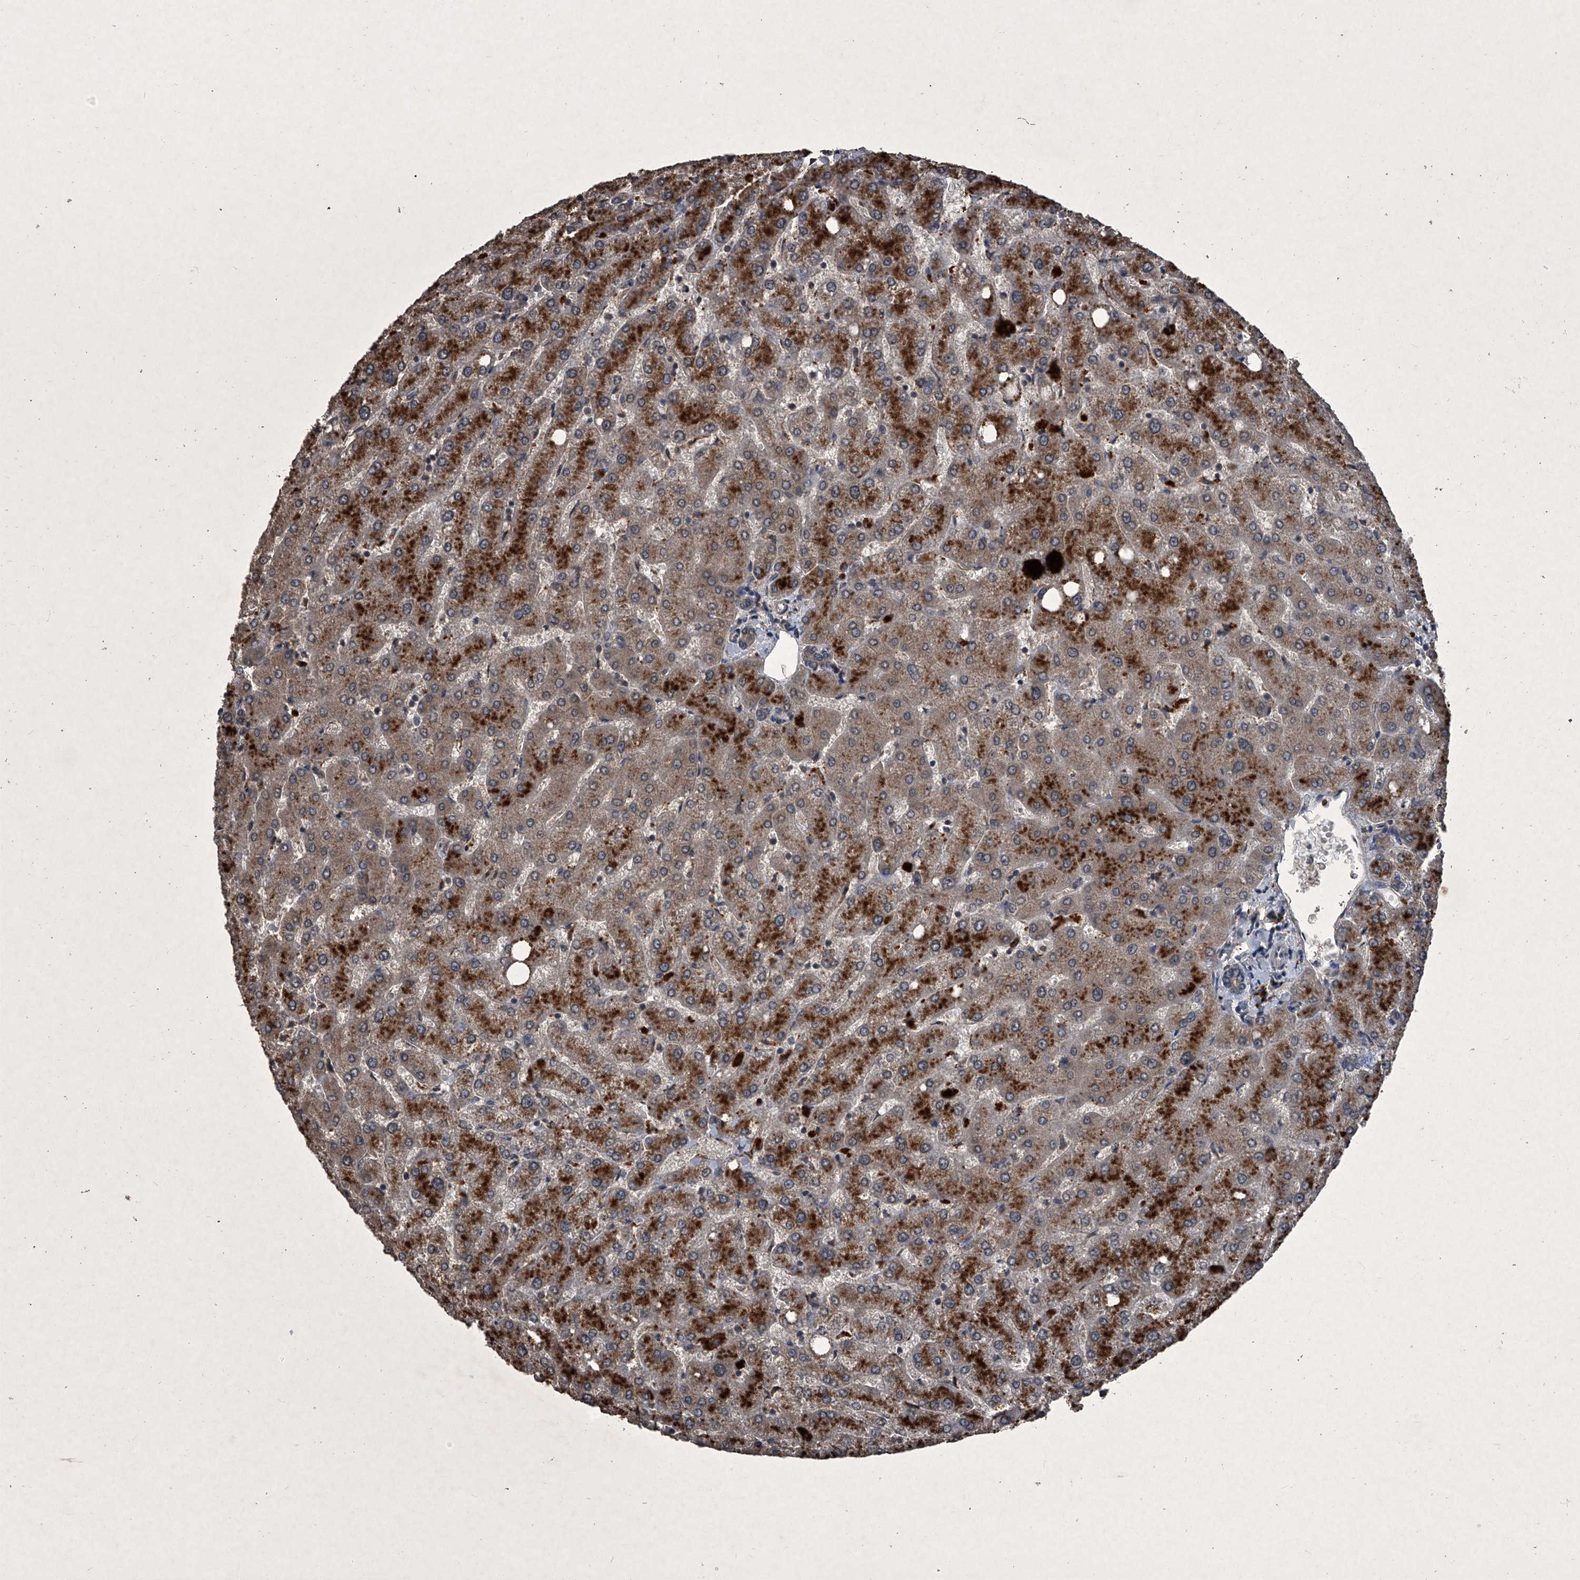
{"staining": {"intensity": "negative", "quantity": "none", "location": "none"}, "tissue": "liver", "cell_type": "Cholangiocytes", "image_type": "normal", "snomed": [{"axis": "morphology", "description": "Normal tissue, NOS"}, {"axis": "topography", "description": "Liver"}], "caption": "Cholangiocytes are negative for protein expression in benign human liver. Nuclei are stained in blue.", "gene": "MAPKAP1", "patient": {"sex": "female", "age": 54}}